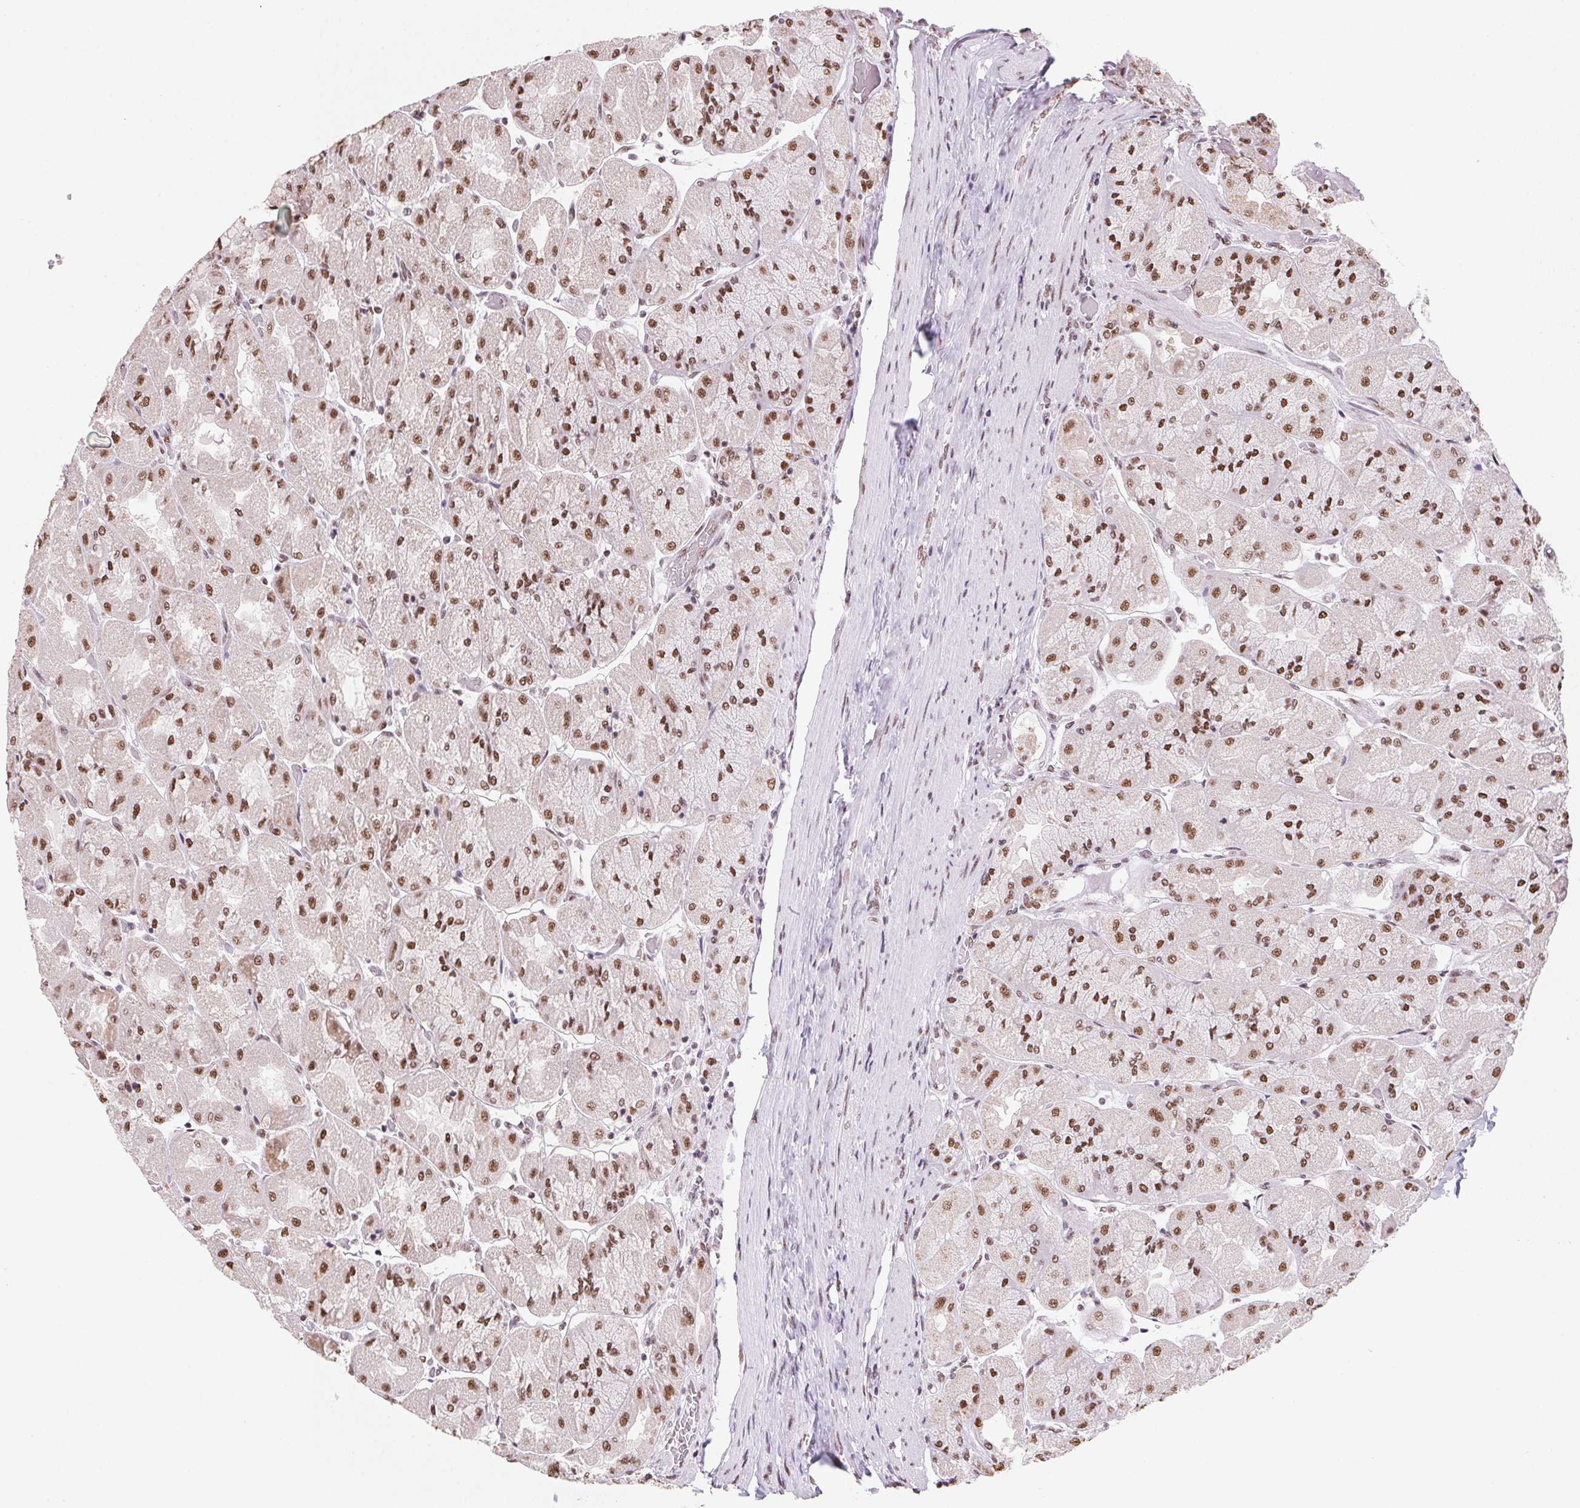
{"staining": {"intensity": "moderate", "quantity": ">75%", "location": "cytoplasmic/membranous,nuclear"}, "tissue": "stomach", "cell_type": "Glandular cells", "image_type": "normal", "snomed": [{"axis": "morphology", "description": "Normal tissue, NOS"}, {"axis": "topography", "description": "Stomach"}], "caption": "Immunohistochemistry (IHC) of normal human stomach reveals medium levels of moderate cytoplasmic/membranous,nuclear positivity in approximately >75% of glandular cells.", "gene": "SNRPG", "patient": {"sex": "female", "age": 61}}